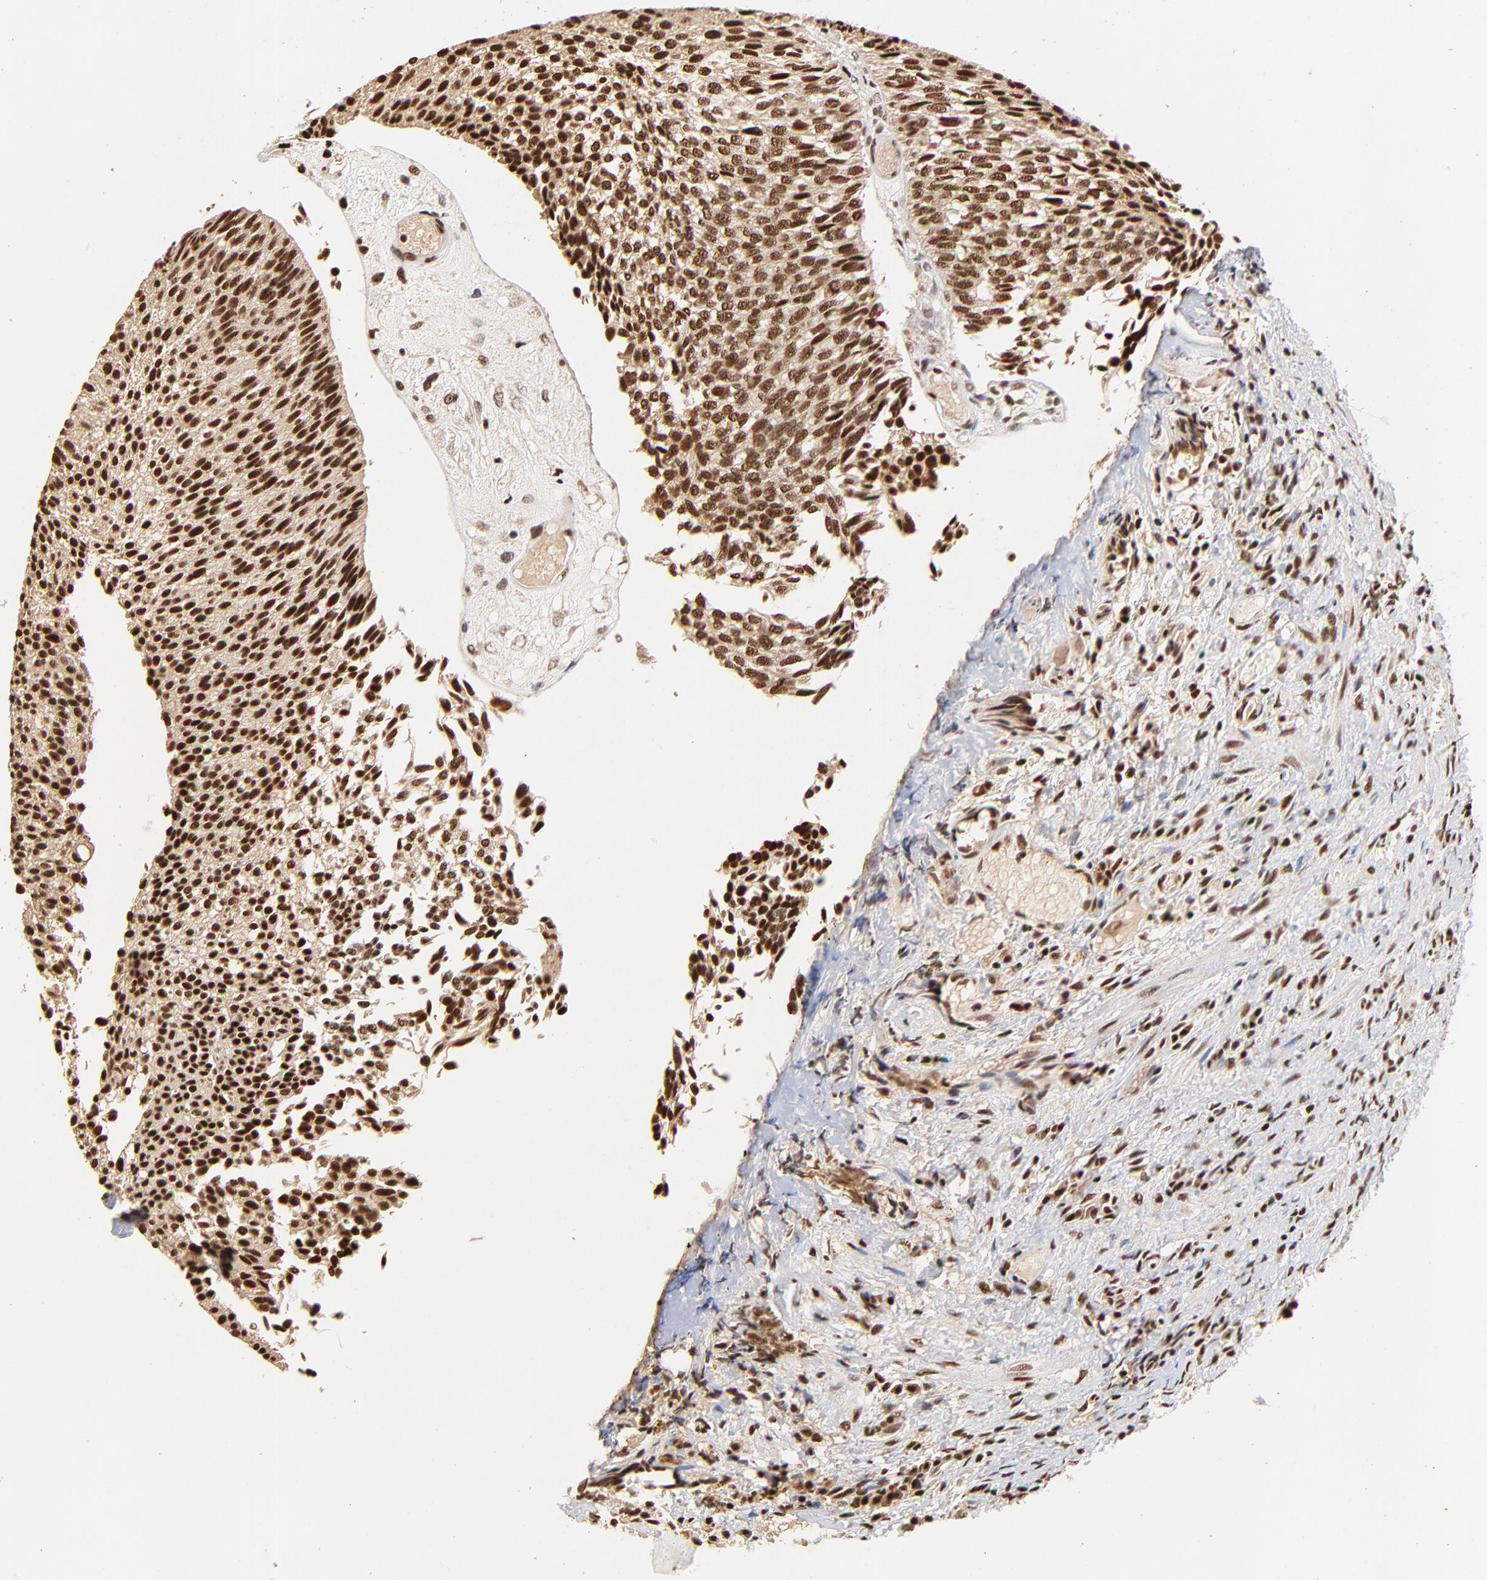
{"staining": {"intensity": "moderate", "quantity": ">75%", "location": "cytoplasmic/membranous,nuclear"}, "tissue": "urothelial cancer", "cell_type": "Tumor cells", "image_type": "cancer", "snomed": [{"axis": "morphology", "description": "Urothelial carcinoma, Low grade"}, {"axis": "topography", "description": "Urinary bladder"}], "caption": "Immunohistochemistry (IHC) of low-grade urothelial carcinoma shows medium levels of moderate cytoplasmic/membranous and nuclear expression in approximately >75% of tumor cells.", "gene": "MED12", "patient": {"sex": "male", "age": 84}}